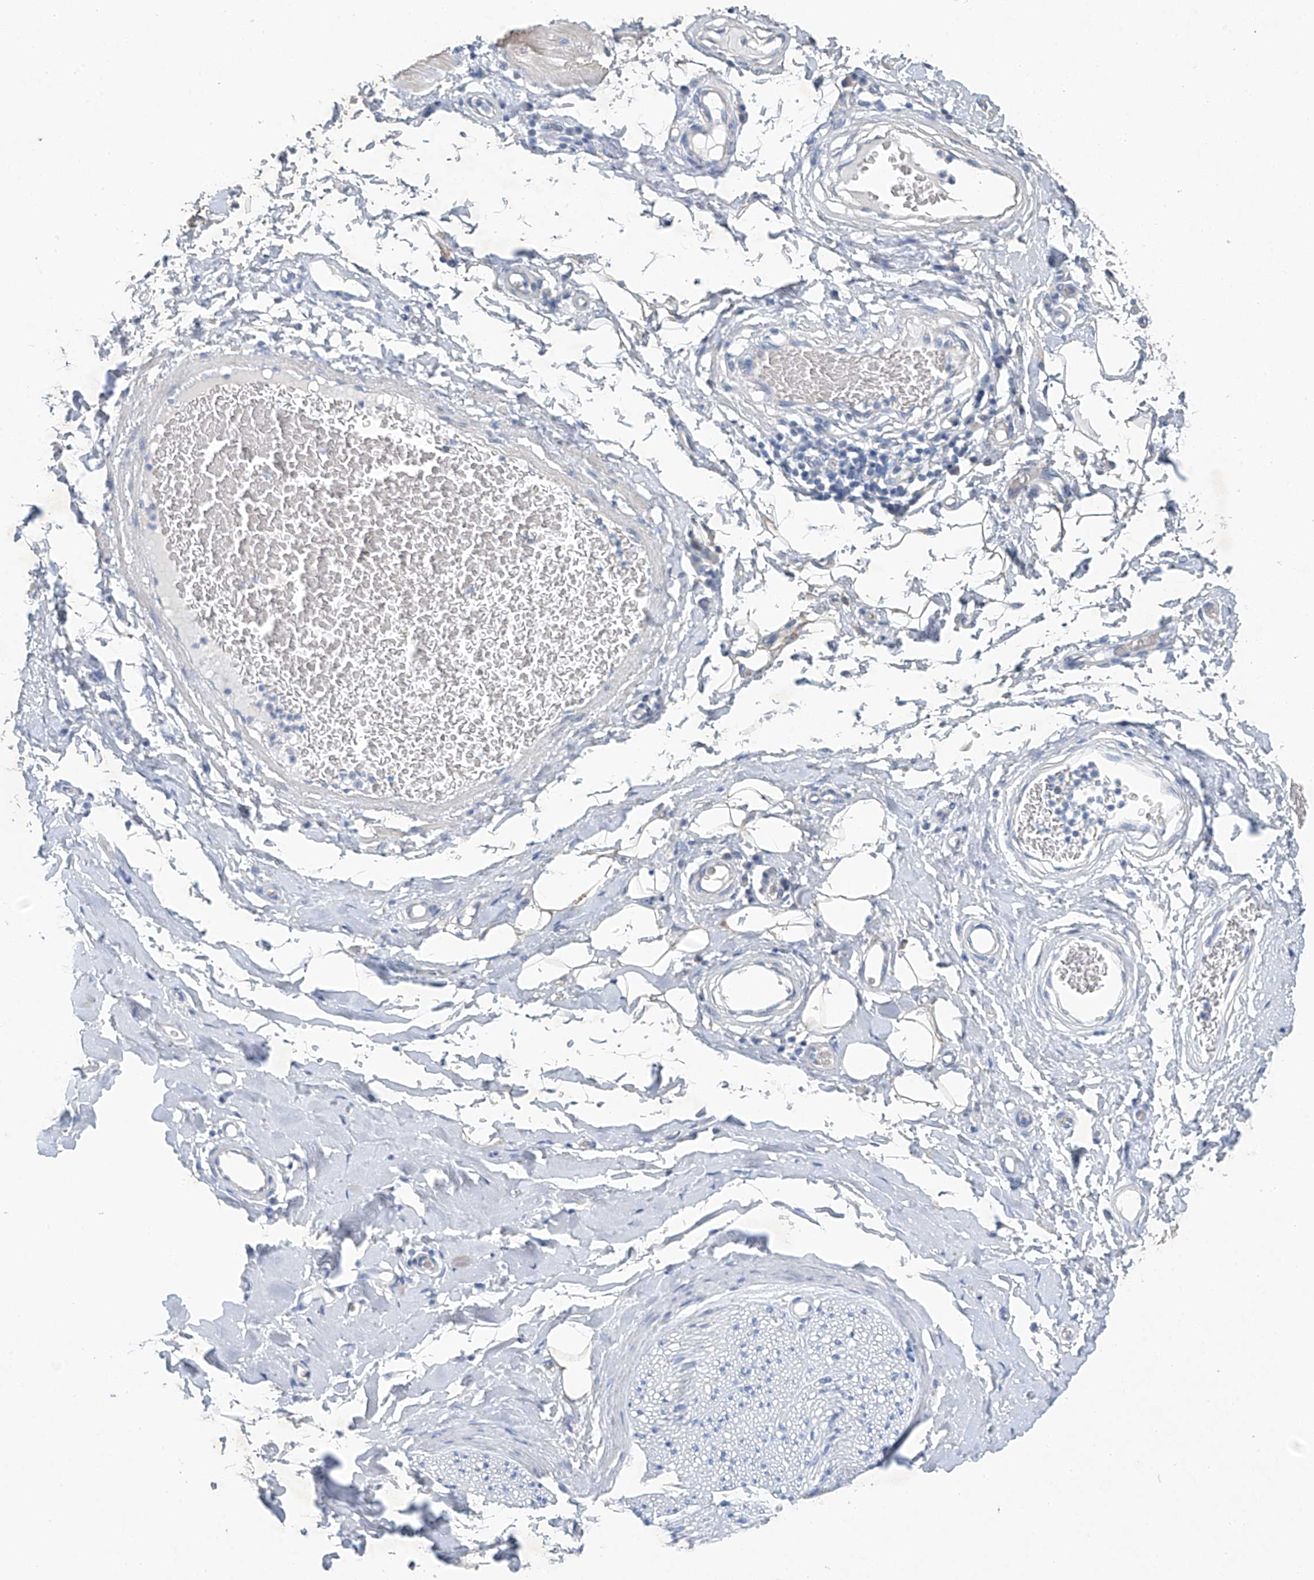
{"staining": {"intensity": "negative", "quantity": "none", "location": "none"}, "tissue": "adipose tissue", "cell_type": "Adipocytes", "image_type": "normal", "snomed": [{"axis": "morphology", "description": "Normal tissue, NOS"}, {"axis": "morphology", "description": "Adenocarcinoma, NOS"}, {"axis": "topography", "description": "Stomach, upper"}, {"axis": "topography", "description": "Peripheral nerve tissue"}], "caption": "The IHC micrograph has no significant positivity in adipocytes of adipose tissue. (DAB IHC, high magnification).", "gene": "C1orf87", "patient": {"sex": "male", "age": 62}}